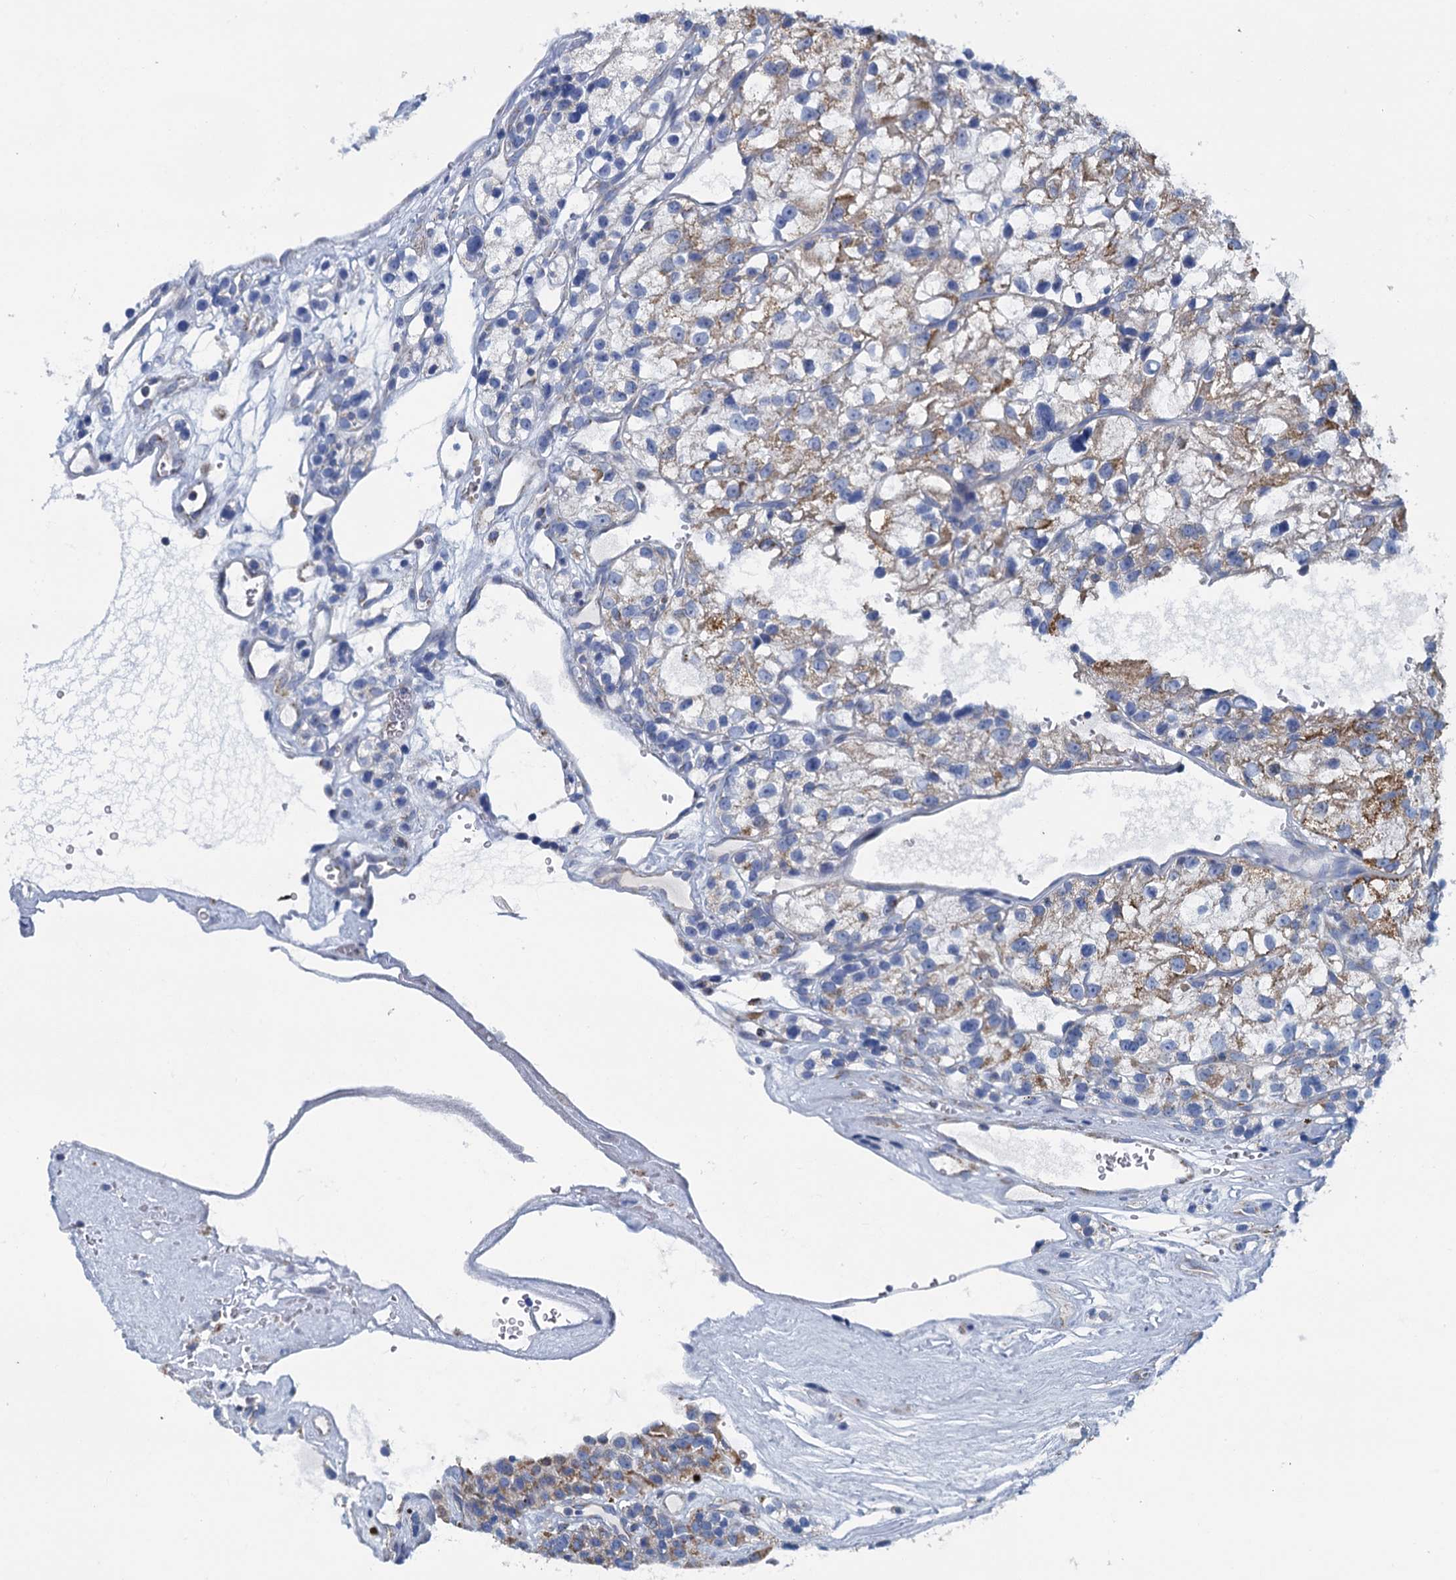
{"staining": {"intensity": "moderate", "quantity": "<25%", "location": "cytoplasmic/membranous"}, "tissue": "renal cancer", "cell_type": "Tumor cells", "image_type": "cancer", "snomed": [{"axis": "morphology", "description": "Adenocarcinoma, NOS"}, {"axis": "topography", "description": "Kidney"}], "caption": "Approximately <25% of tumor cells in human renal cancer (adenocarcinoma) show moderate cytoplasmic/membranous protein positivity as visualized by brown immunohistochemical staining.", "gene": "CCP110", "patient": {"sex": "female", "age": 57}}